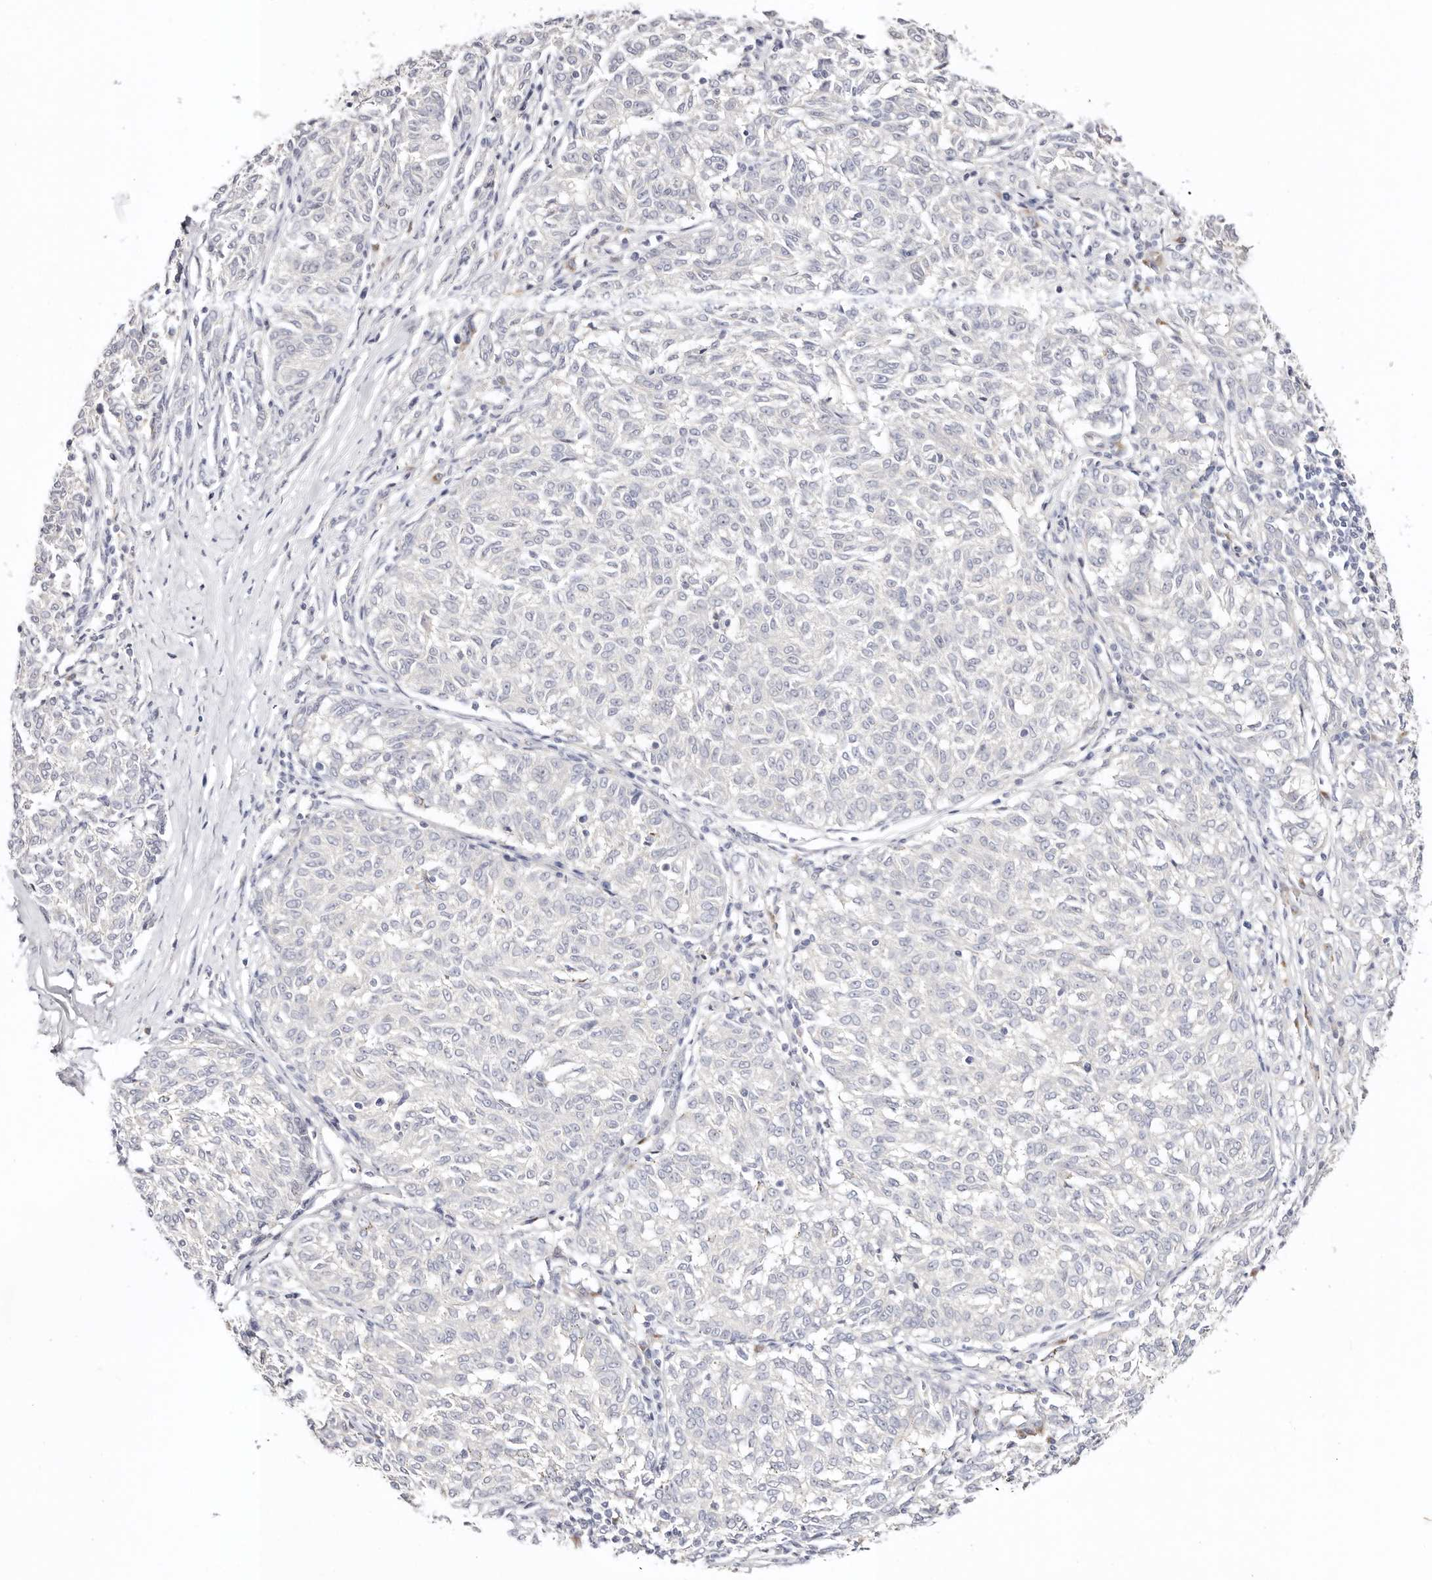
{"staining": {"intensity": "negative", "quantity": "none", "location": "none"}, "tissue": "melanoma", "cell_type": "Tumor cells", "image_type": "cancer", "snomed": [{"axis": "morphology", "description": "Malignant melanoma, NOS"}, {"axis": "topography", "description": "Skin"}], "caption": "A high-resolution micrograph shows immunohistochemistry staining of malignant melanoma, which shows no significant staining in tumor cells.", "gene": "DNASE1", "patient": {"sex": "female", "age": 72}}